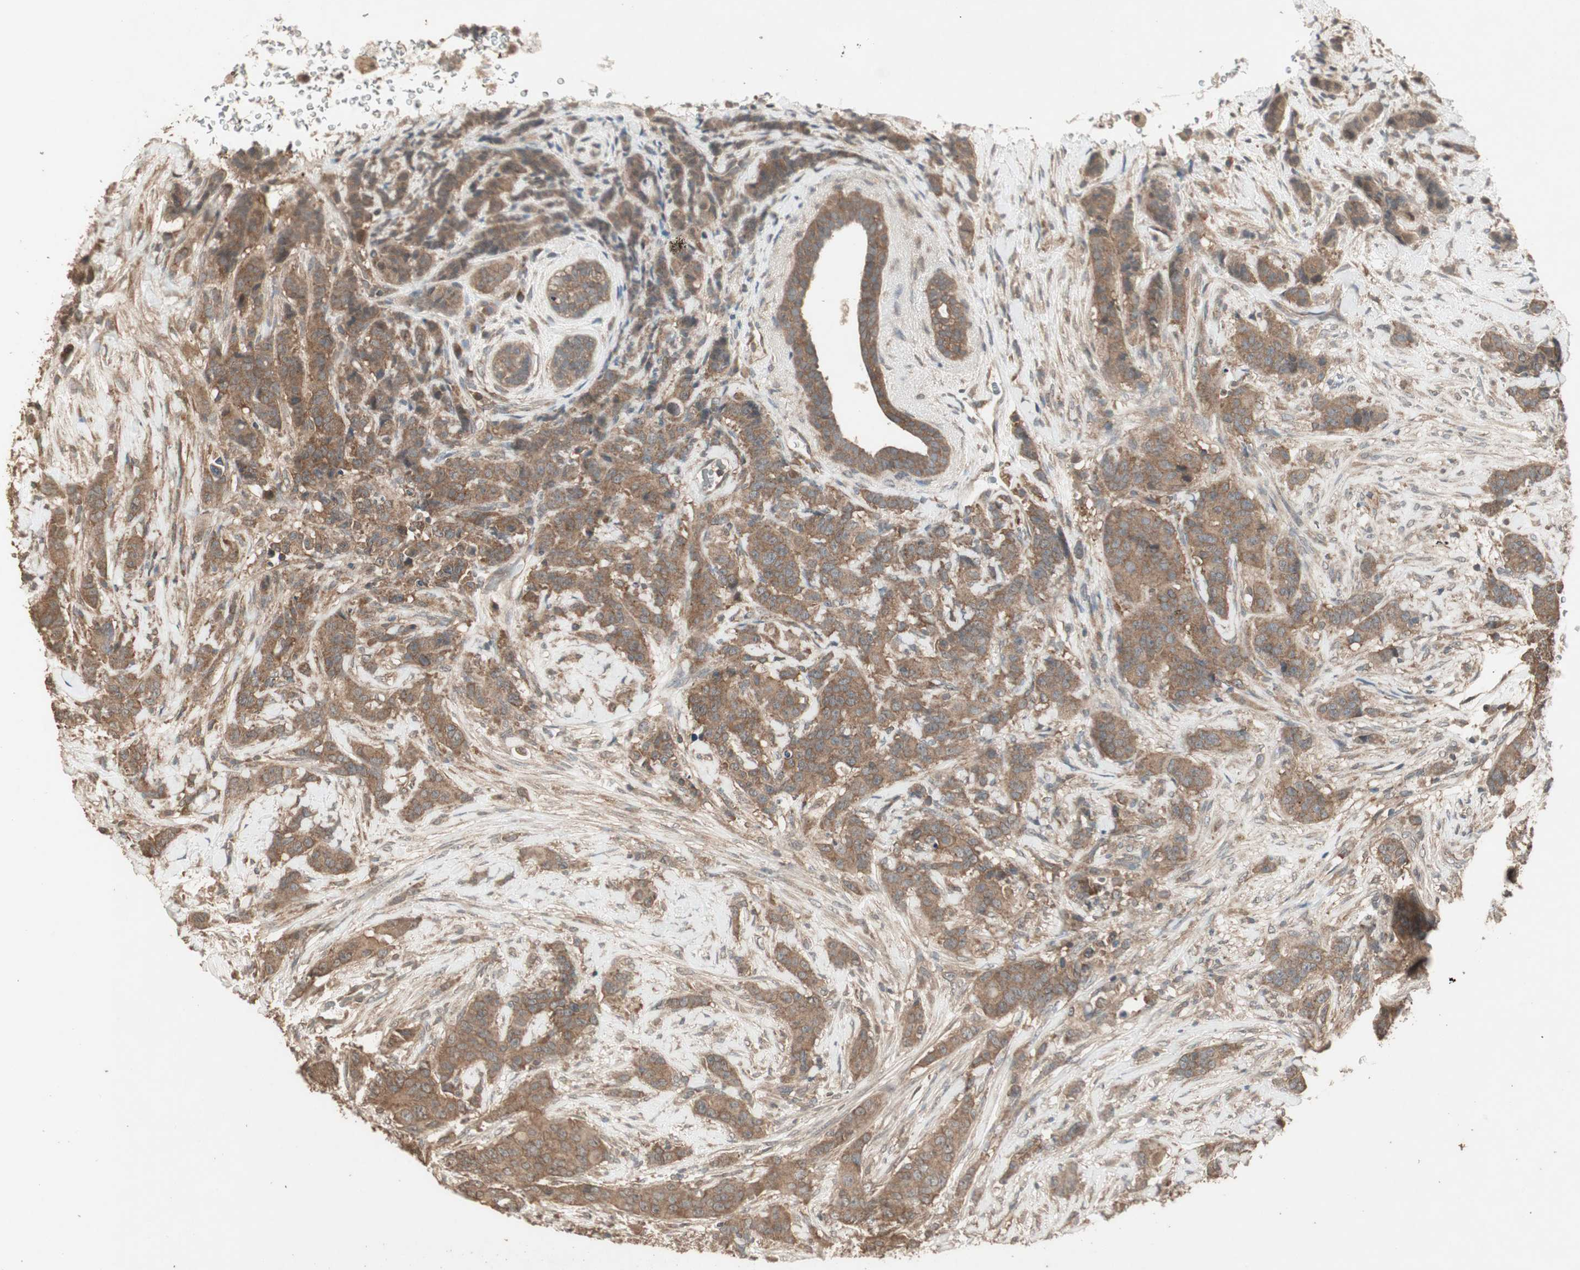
{"staining": {"intensity": "moderate", "quantity": ">75%", "location": "cytoplasmic/membranous"}, "tissue": "breast cancer", "cell_type": "Tumor cells", "image_type": "cancer", "snomed": [{"axis": "morphology", "description": "Duct carcinoma"}, {"axis": "topography", "description": "Breast"}], "caption": "High-power microscopy captured an IHC image of breast cancer, revealing moderate cytoplasmic/membranous staining in approximately >75% of tumor cells.", "gene": "UBAC1", "patient": {"sex": "female", "age": 40}}